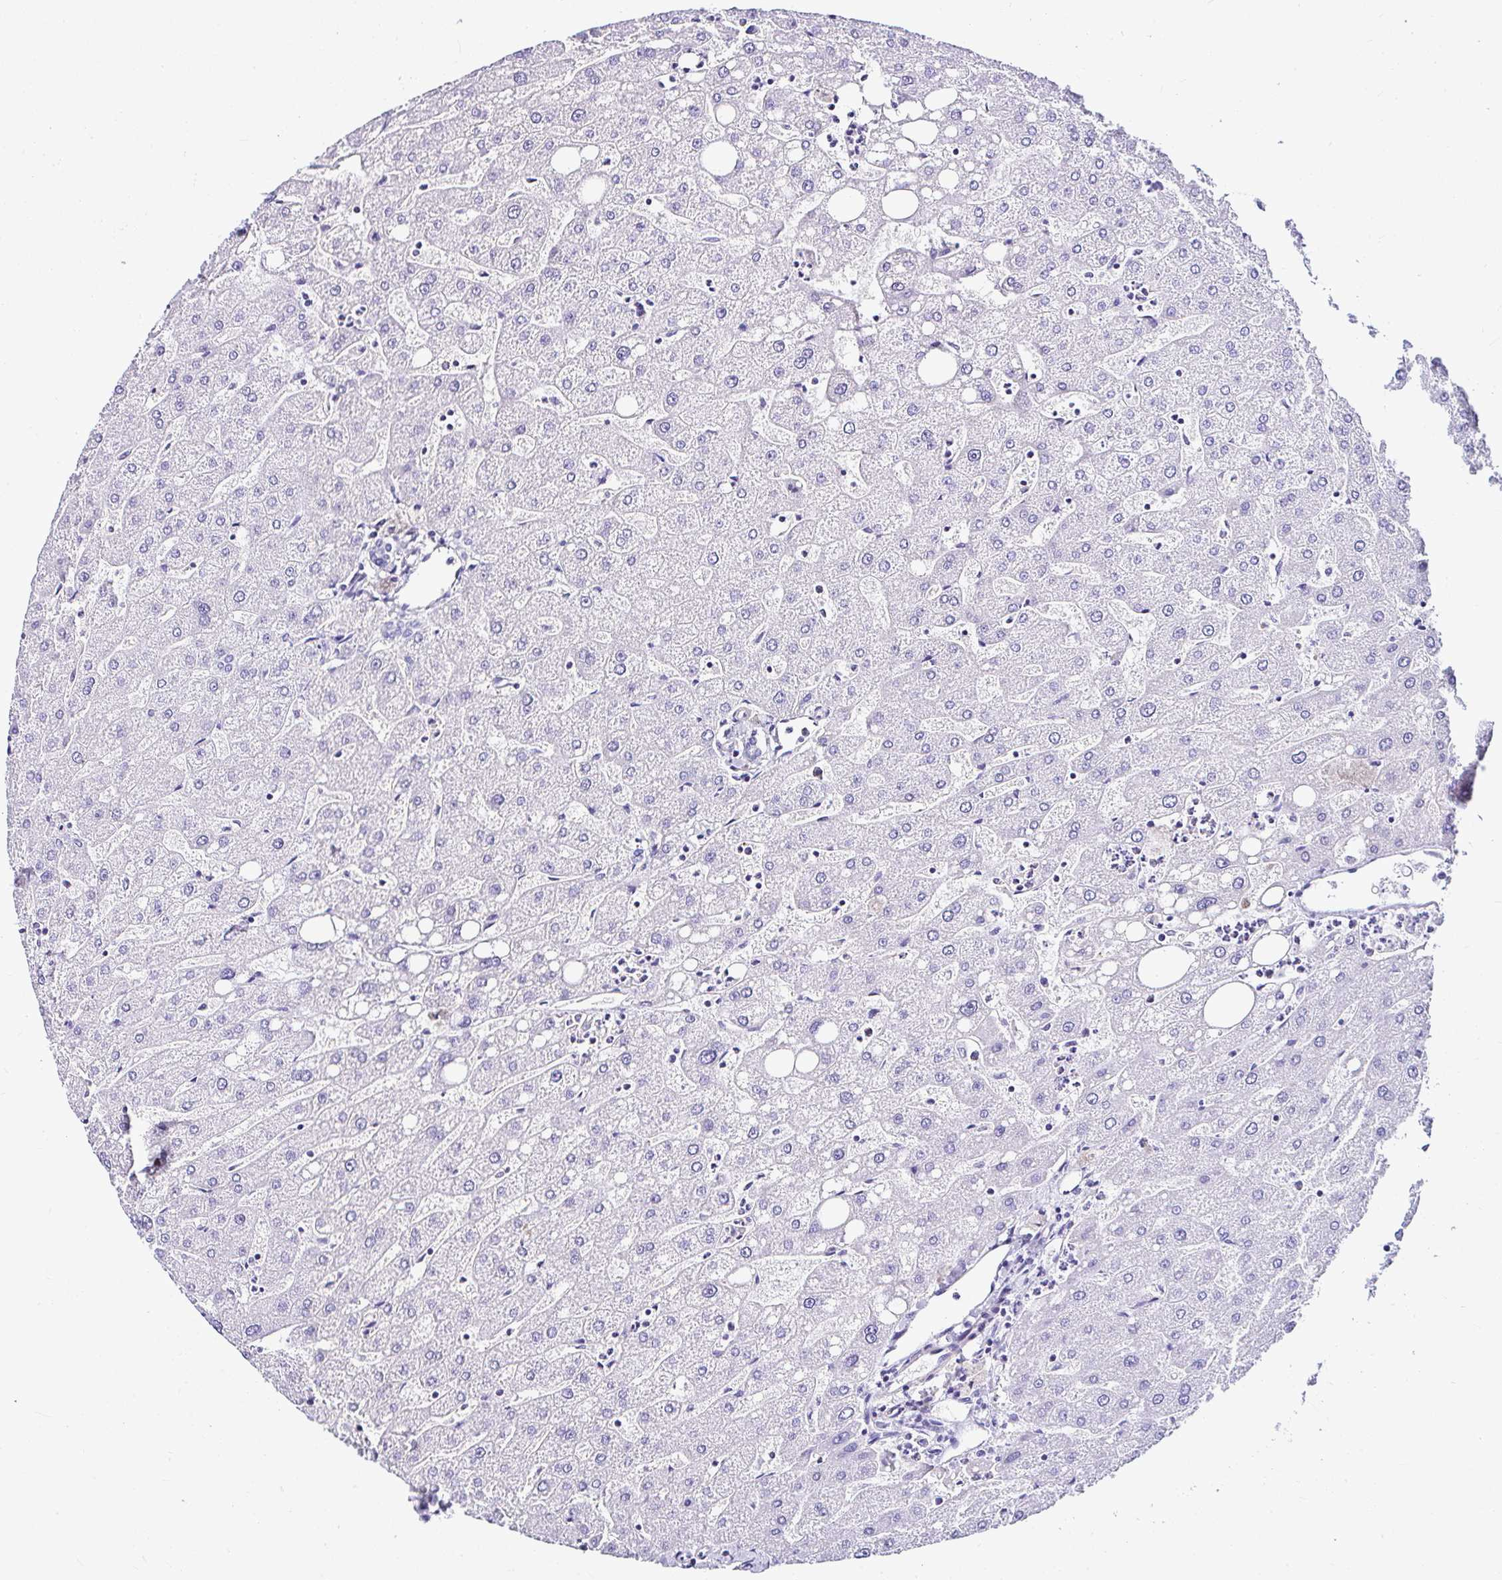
{"staining": {"intensity": "negative", "quantity": "none", "location": "none"}, "tissue": "liver", "cell_type": "Cholangiocytes", "image_type": "normal", "snomed": [{"axis": "morphology", "description": "Normal tissue, NOS"}, {"axis": "topography", "description": "Liver"}], "caption": "Immunohistochemistry of benign liver shows no positivity in cholangiocytes. The staining is performed using DAB brown chromogen with nuclei counter-stained in using hematoxylin.", "gene": "DEPDC5", "patient": {"sex": "male", "age": 67}}